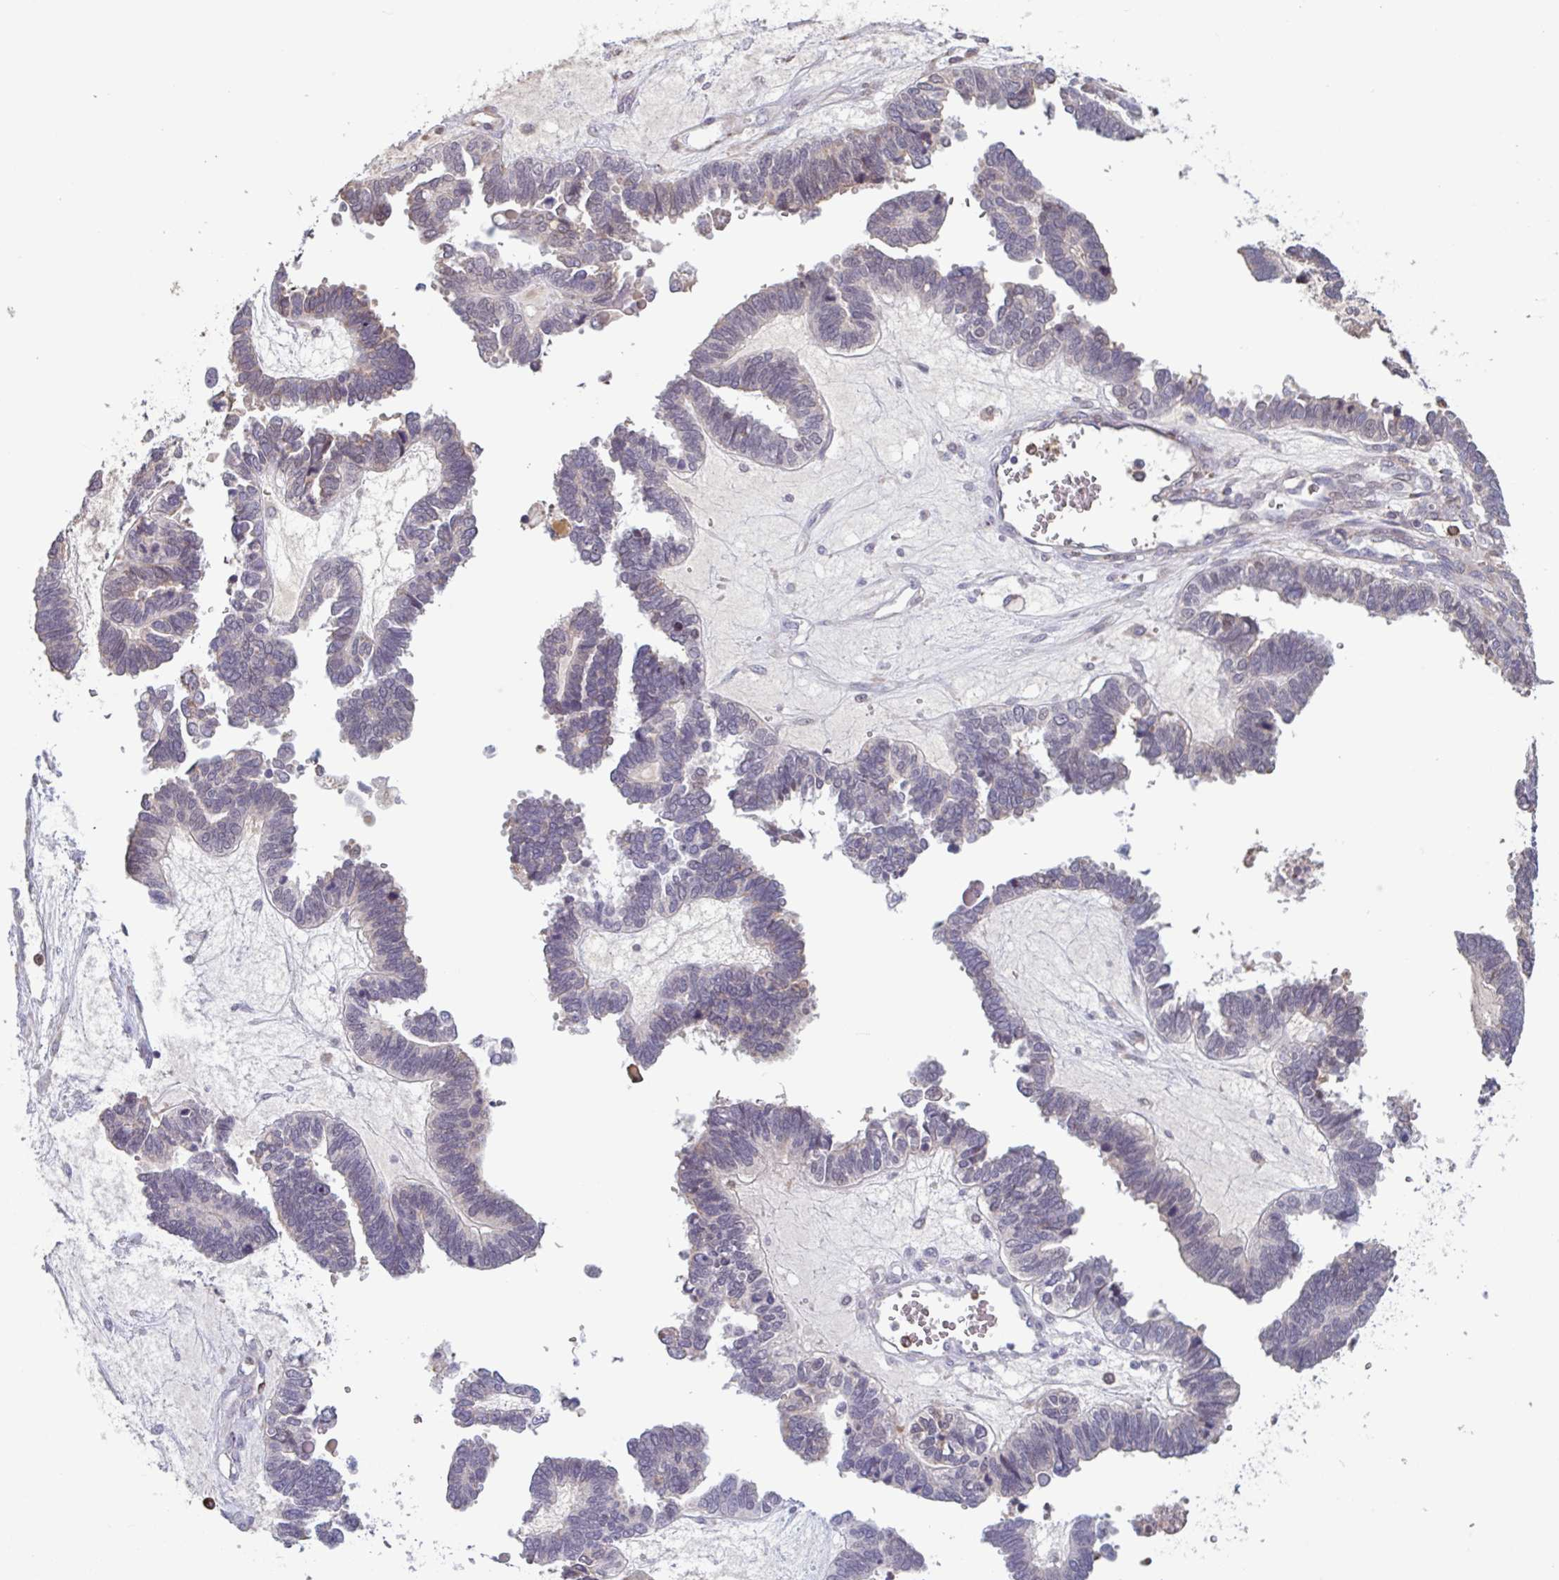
{"staining": {"intensity": "negative", "quantity": "none", "location": "none"}, "tissue": "ovarian cancer", "cell_type": "Tumor cells", "image_type": "cancer", "snomed": [{"axis": "morphology", "description": "Cystadenocarcinoma, serous, NOS"}, {"axis": "topography", "description": "Ovary"}], "caption": "IHC image of neoplastic tissue: ovarian cancer (serous cystadenocarcinoma) stained with DAB (3,3'-diaminobenzidine) exhibits no significant protein staining in tumor cells. (DAB (3,3'-diaminobenzidine) immunohistochemistry (IHC), high magnification).", "gene": "TAF1D", "patient": {"sex": "female", "age": 51}}